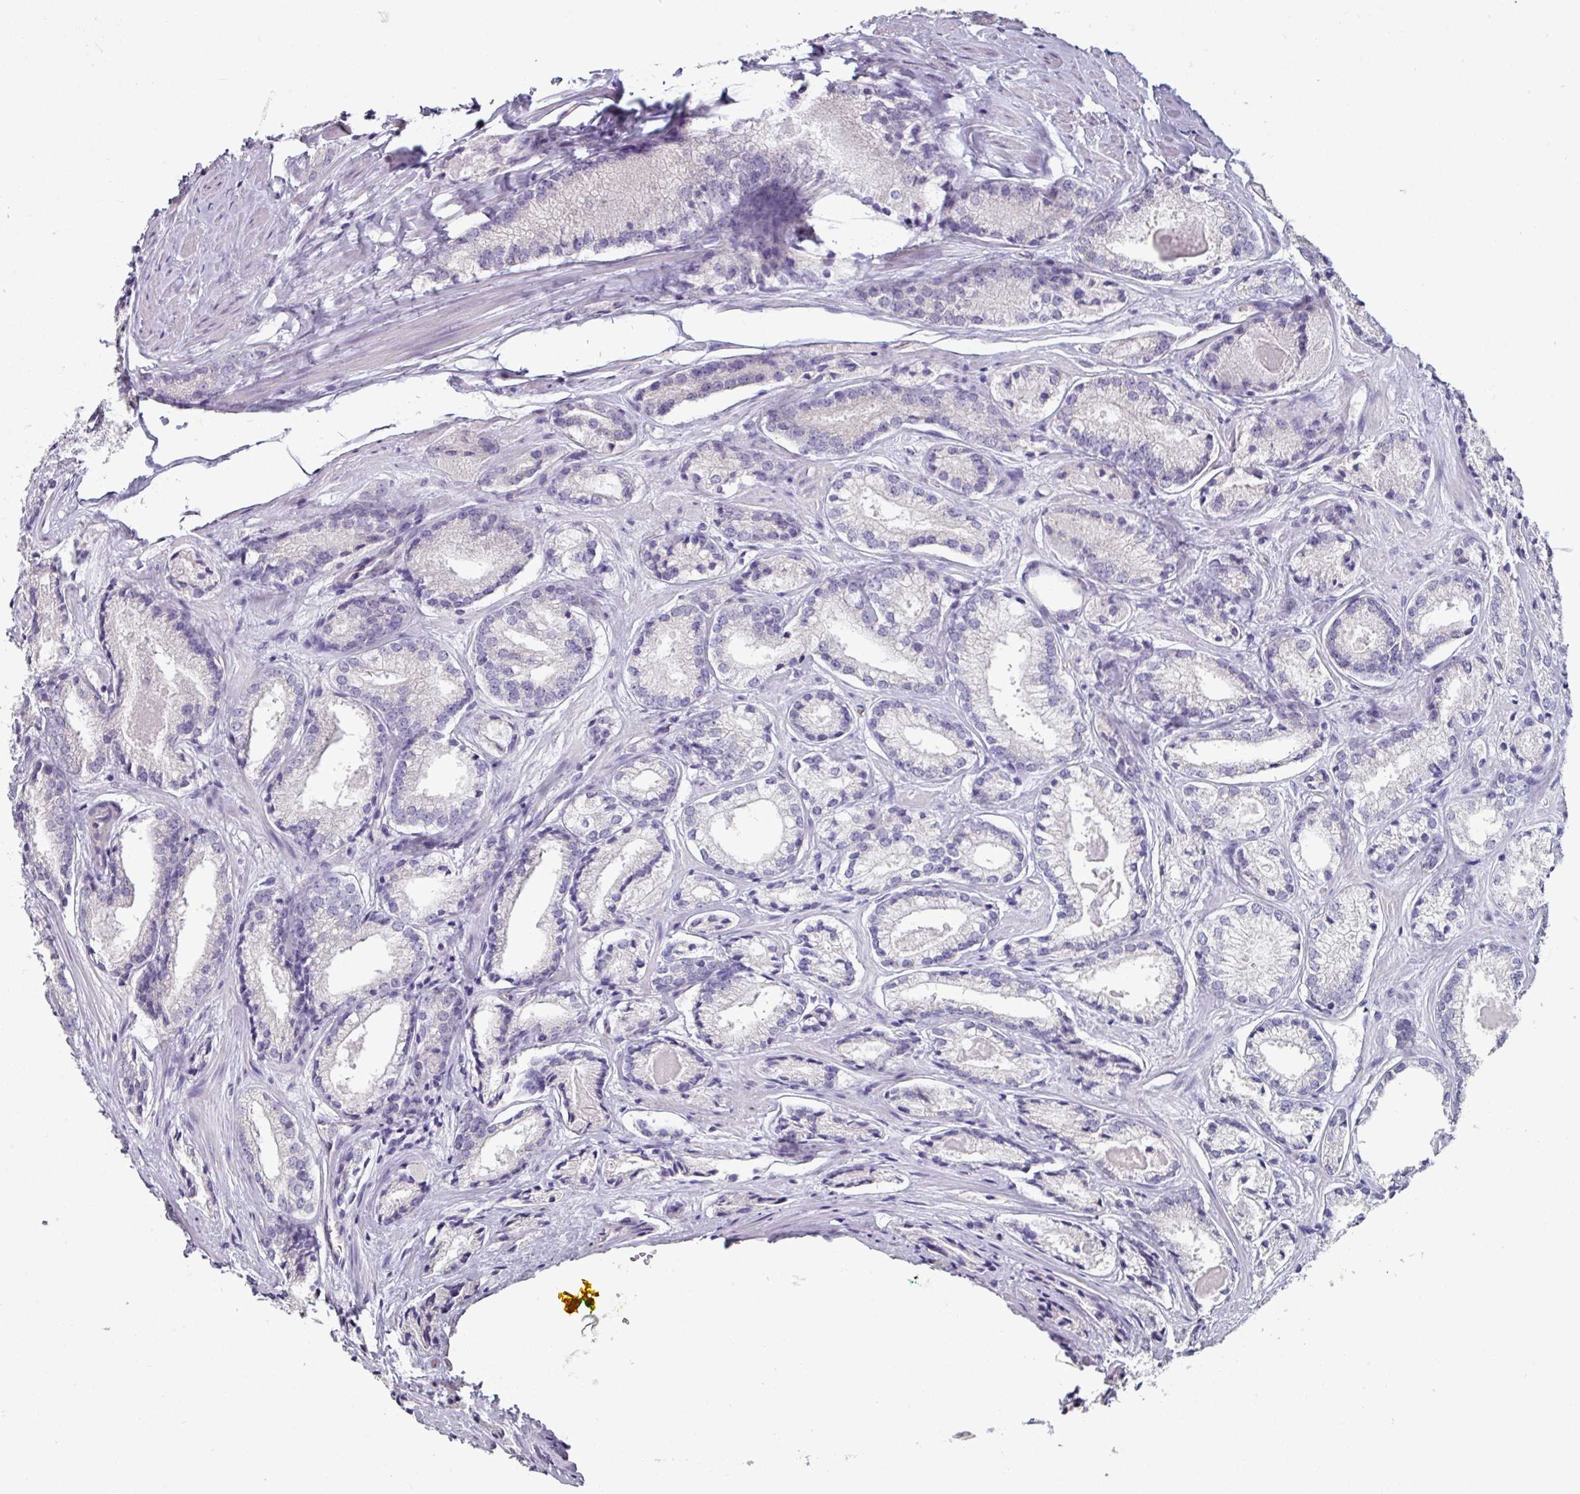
{"staining": {"intensity": "negative", "quantity": "none", "location": "none"}, "tissue": "prostate cancer", "cell_type": "Tumor cells", "image_type": "cancer", "snomed": [{"axis": "morphology", "description": "Adenocarcinoma, Low grade"}, {"axis": "topography", "description": "Prostate"}], "caption": "Immunohistochemistry (IHC) micrograph of neoplastic tissue: adenocarcinoma (low-grade) (prostate) stained with DAB (3,3'-diaminobenzidine) exhibits no significant protein staining in tumor cells.", "gene": "SLC17A7", "patient": {"sex": "male", "age": 68}}